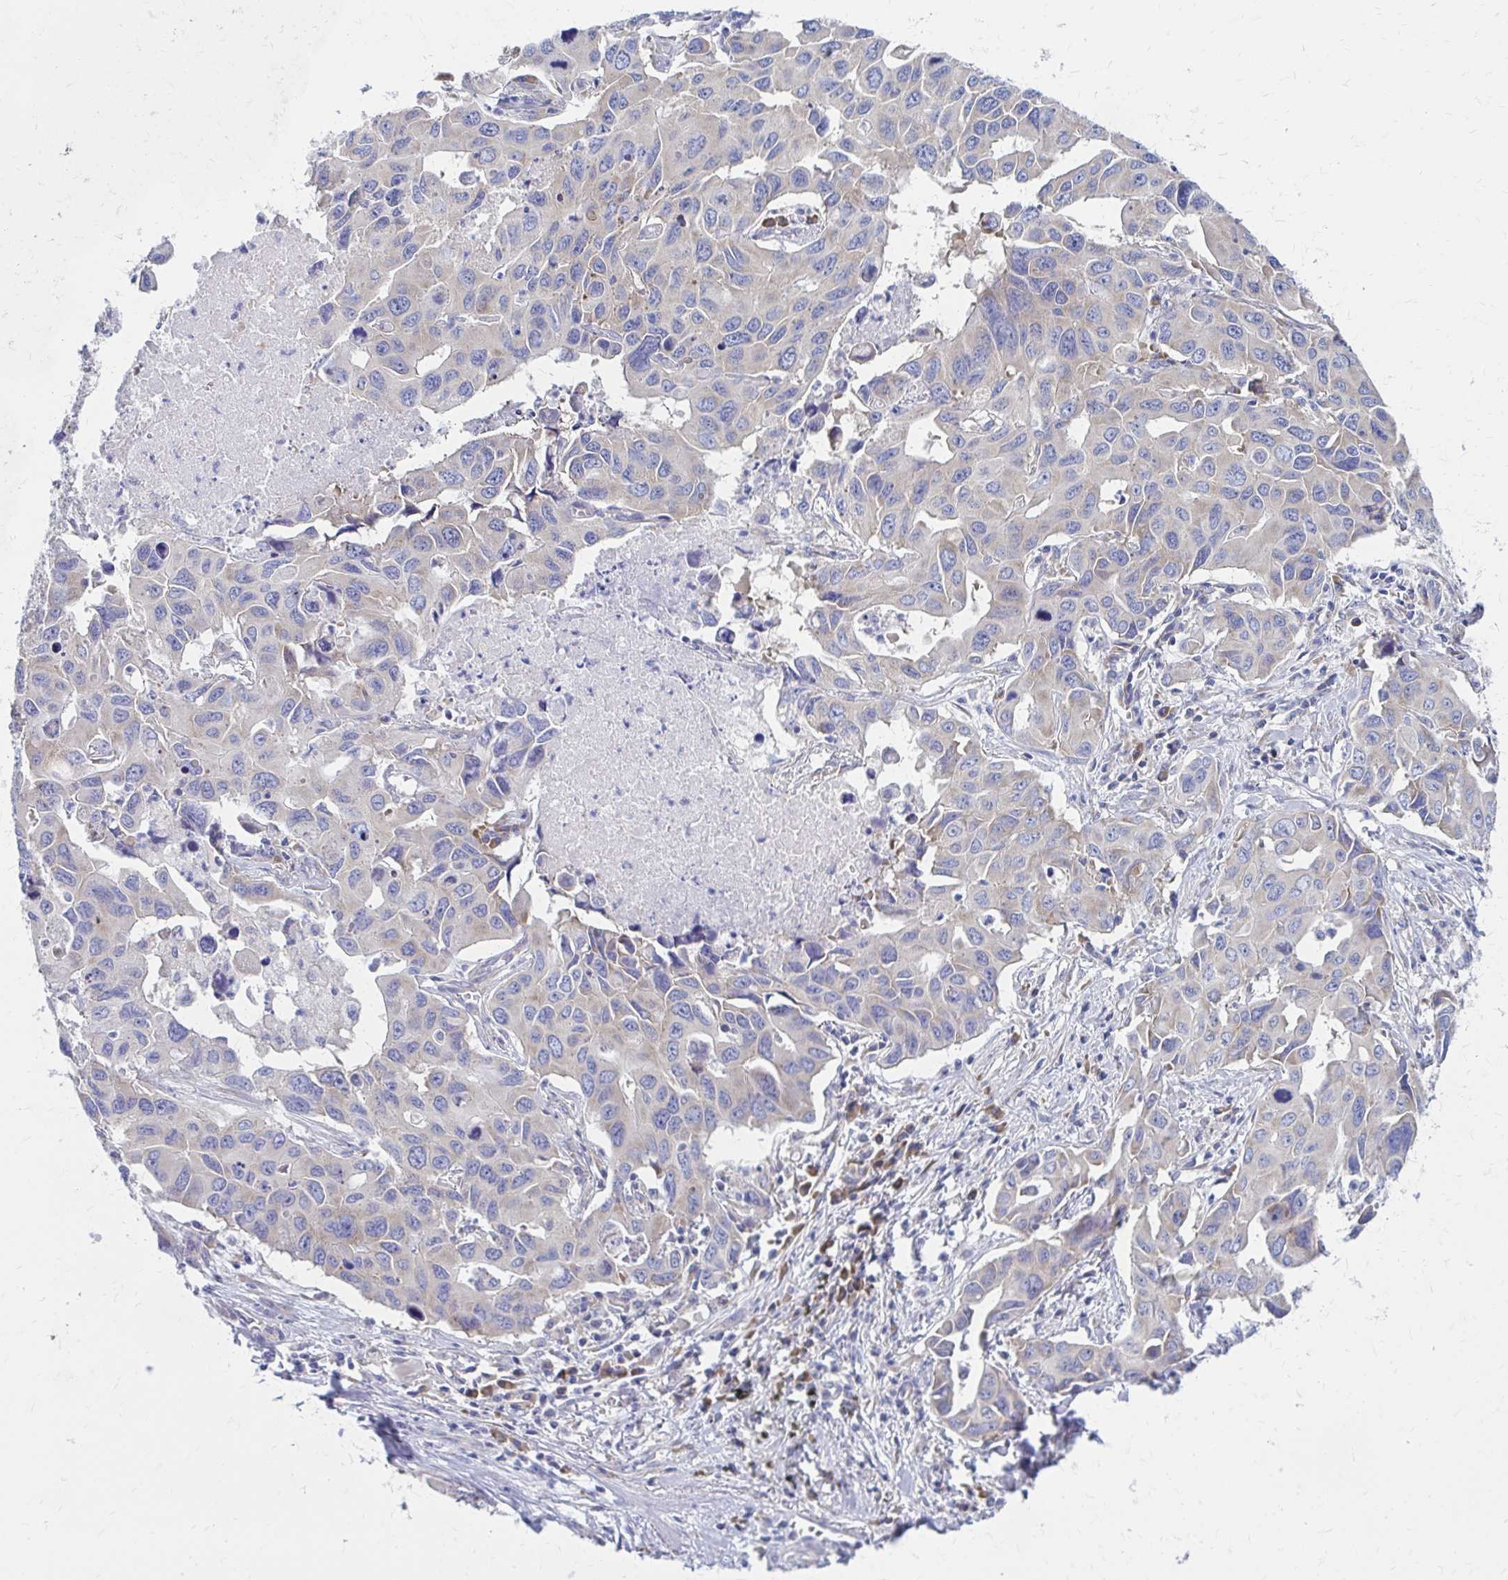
{"staining": {"intensity": "negative", "quantity": "none", "location": "none"}, "tissue": "lung cancer", "cell_type": "Tumor cells", "image_type": "cancer", "snomed": [{"axis": "morphology", "description": "Adenocarcinoma, NOS"}, {"axis": "topography", "description": "Lung"}], "caption": "Lung cancer (adenocarcinoma) was stained to show a protein in brown. There is no significant staining in tumor cells.", "gene": "RPL27A", "patient": {"sex": "male", "age": 64}}